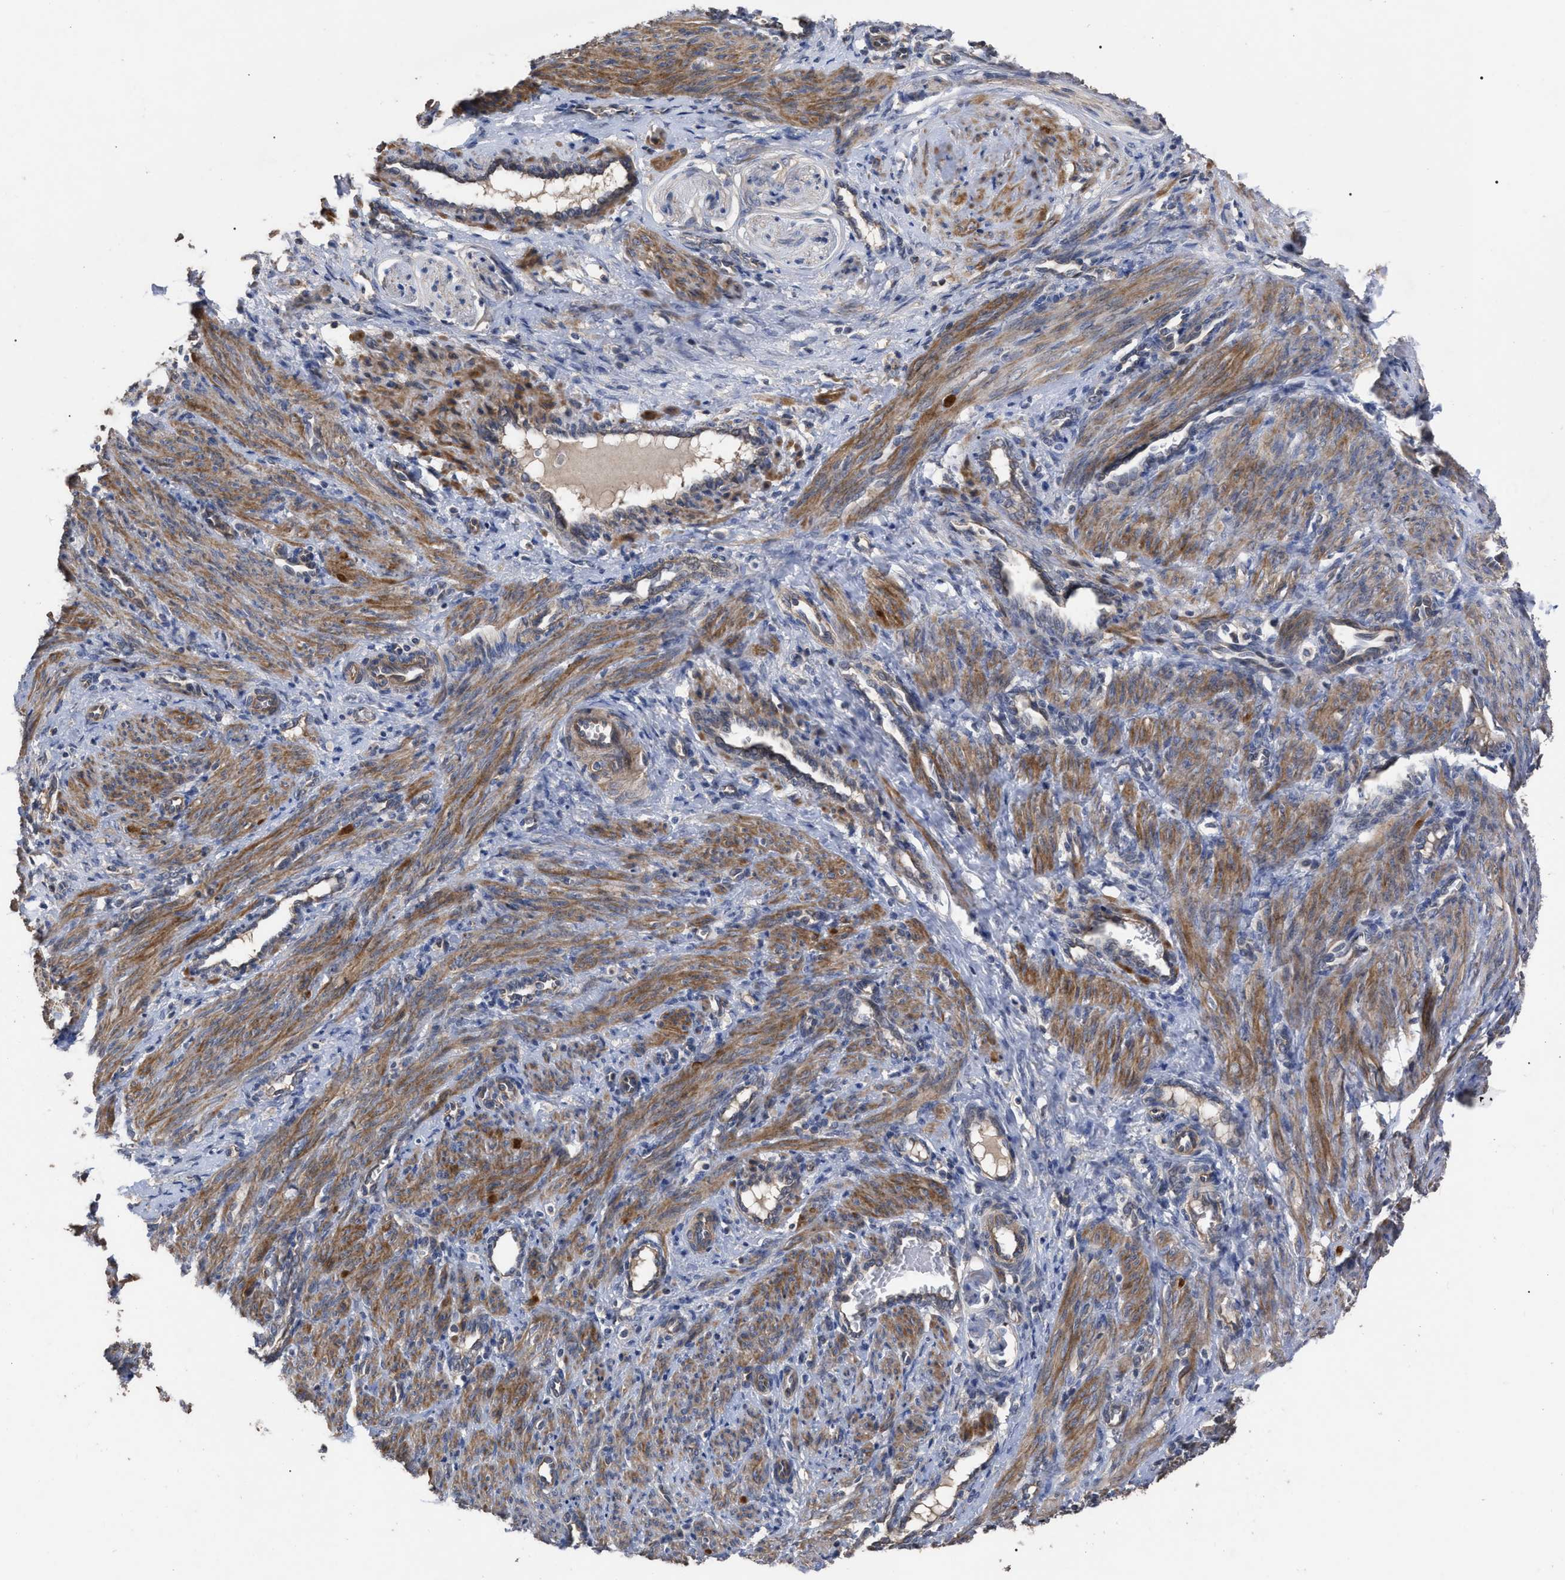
{"staining": {"intensity": "strong", "quantity": ">75%", "location": "cytoplasmic/membranous"}, "tissue": "smooth muscle", "cell_type": "Smooth muscle cells", "image_type": "normal", "snomed": [{"axis": "morphology", "description": "Normal tissue, NOS"}, {"axis": "topography", "description": "Endometrium"}], "caption": "Brown immunohistochemical staining in benign human smooth muscle exhibits strong cytoplasmic/membranous staining in approximately >75% of smooth muscle cells.", "gene": "BTN2A1", "patient": {"sex": "female", "age": 33}}